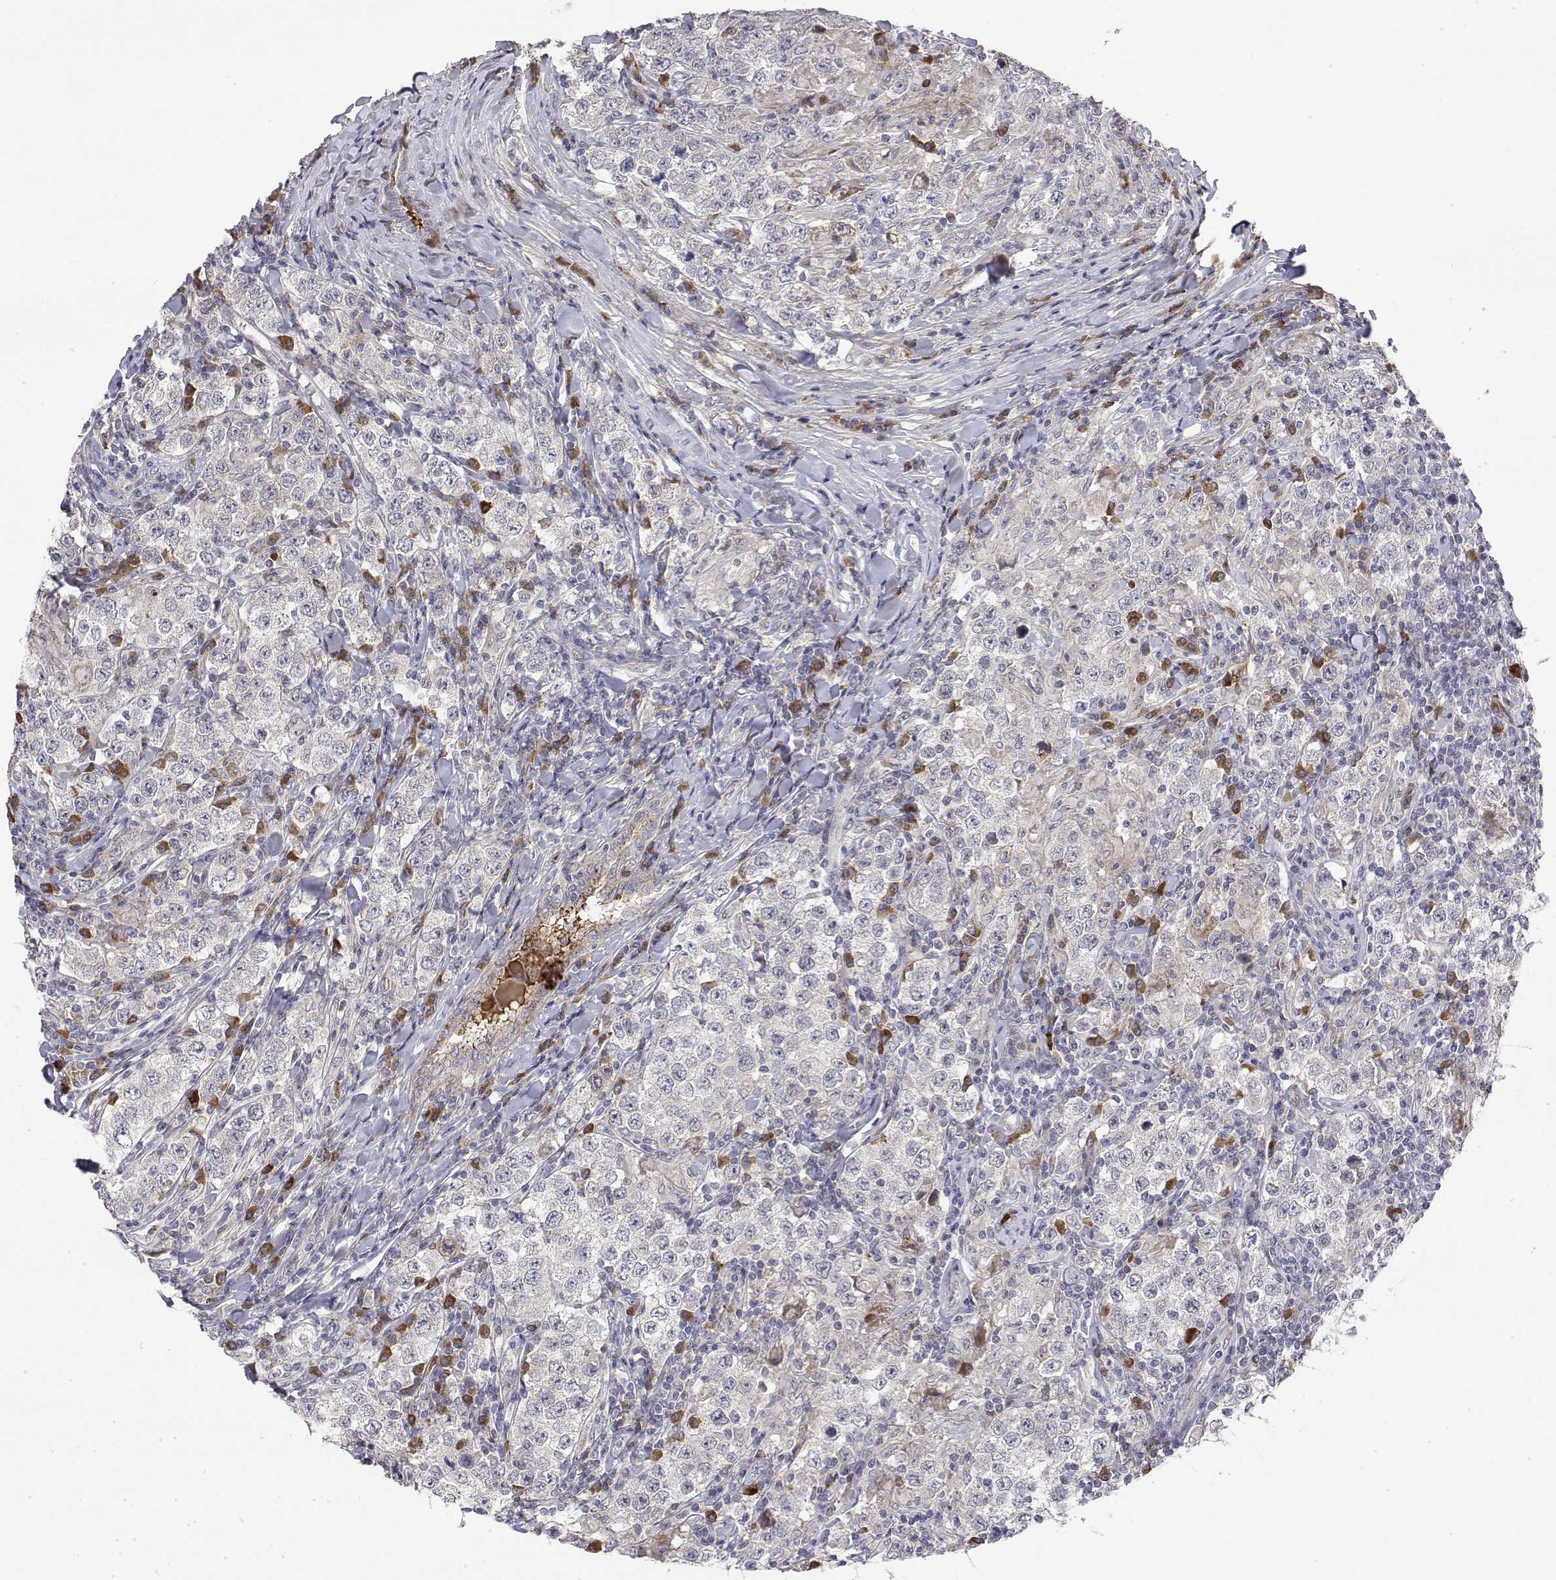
{"staining": {"intensity": "negative", "quantity": "none", "location": "none"}, "tissue": "testis cancer", "cell_type": "Tumor cells", "image_type": "cancer", "snomed": [{"axis": "morphology", "description": "Seminoma, NOS"}, {"axis": "morphology", "description": "Carcinoma, Embryonal, NOS"}, {"axis": "topography", "description": "Testis"}], "caption": "Immunohistochemical staining of testis cancer (embryonal carcinoma) shows no significant staining in tumor cells.", "gene": "IGFBP4", "patient": {"sex": "male", "age": 41}}